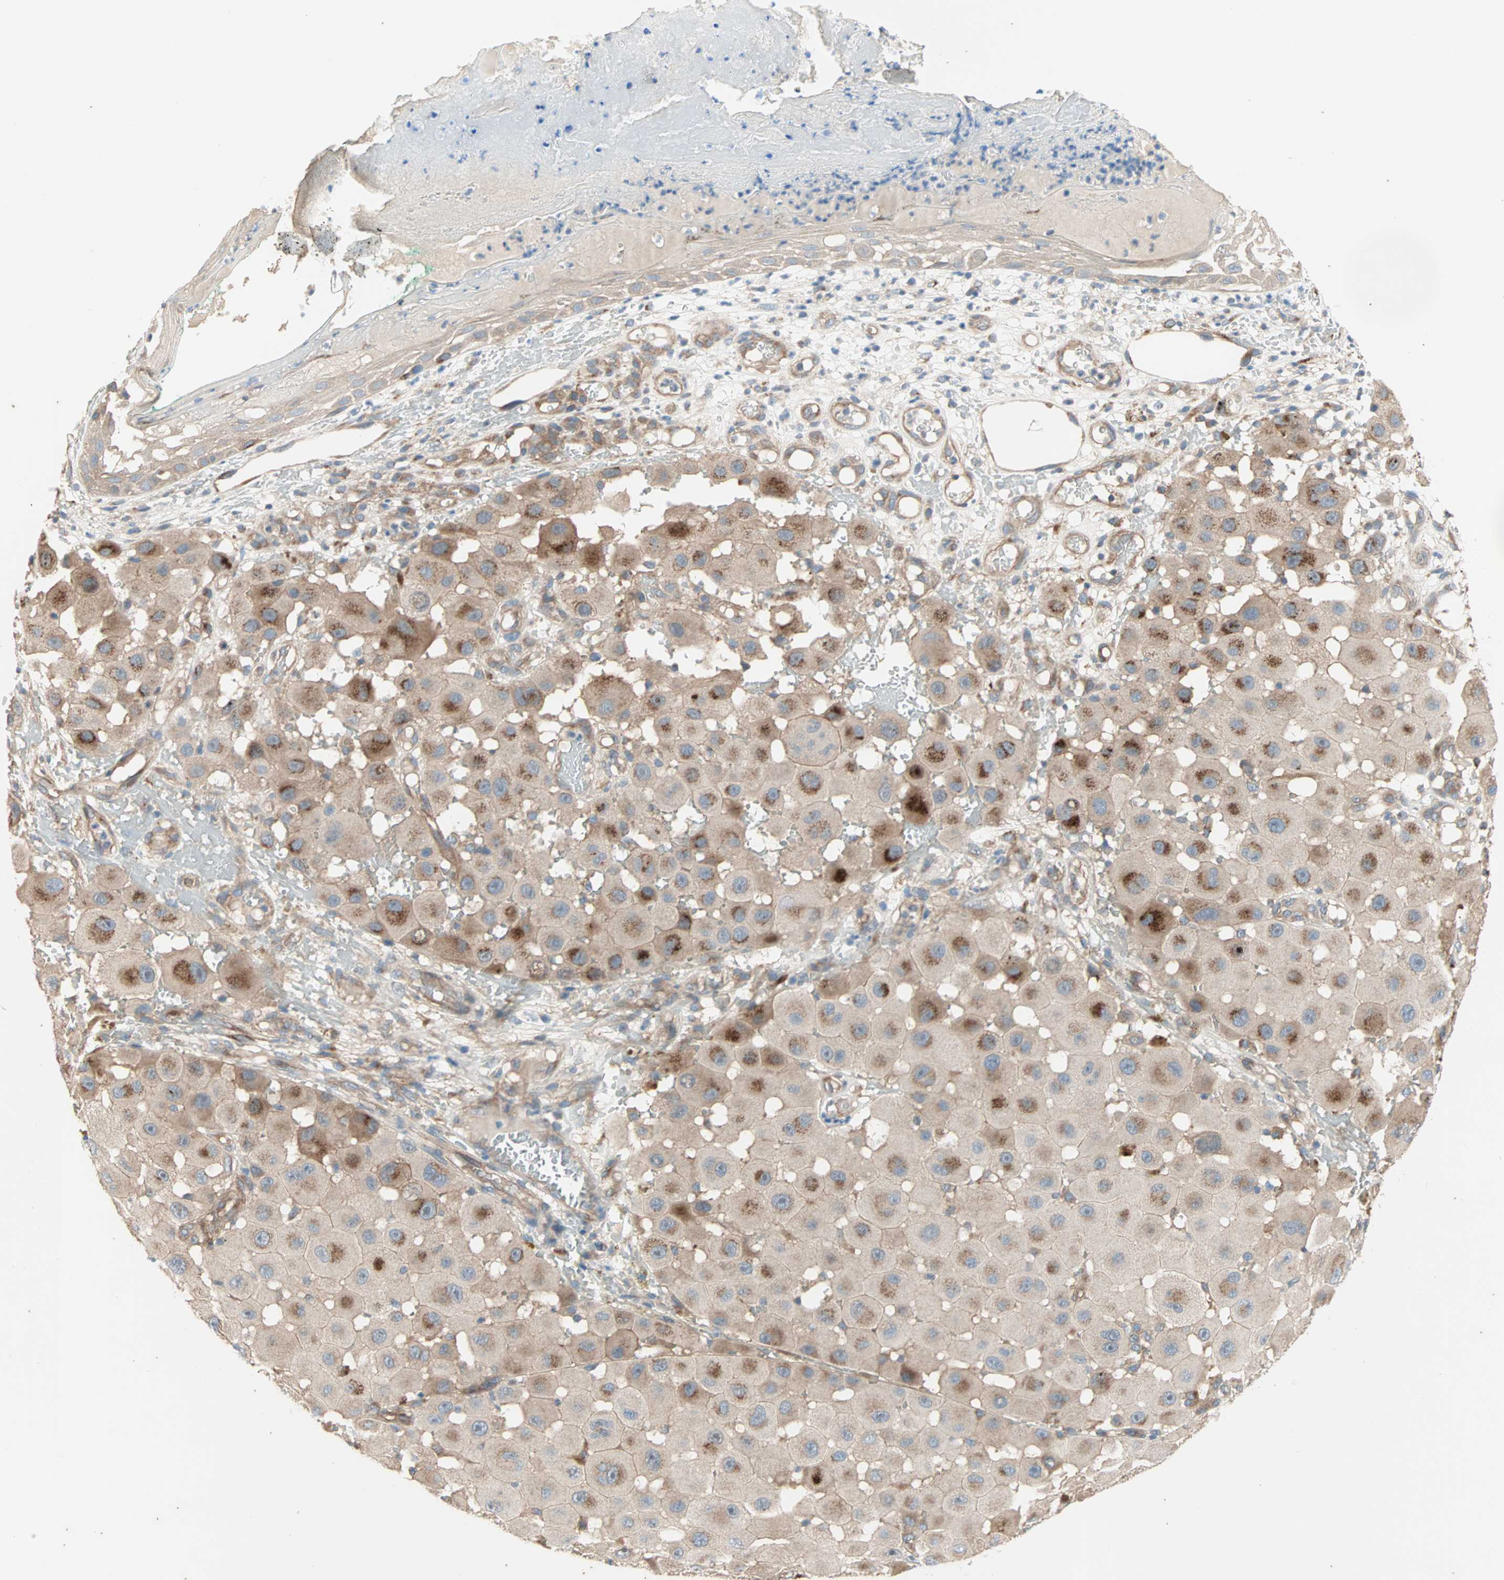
{"staining": {"intensity": "moderate", "quantity": "25%-75%", "location": "cytoplasmic/membranous"}, "tissue": "melanoma", "cell_type": "Tumor cells", "image_type": "cancer", "snomed": [{"axis": "morphology", "description": "Malignant melanoma, NOS"}, {"axis": "topography", "description": "Skin"}], "caption": "Melanoma was stained to show a protein in brown. There is medium levels of moderate cytoplasmic/membranous positivity in approximately 25%-75% of tumor cells.", "gene": "PDE8A", "patient": {"sex": "female", "age": 81}}